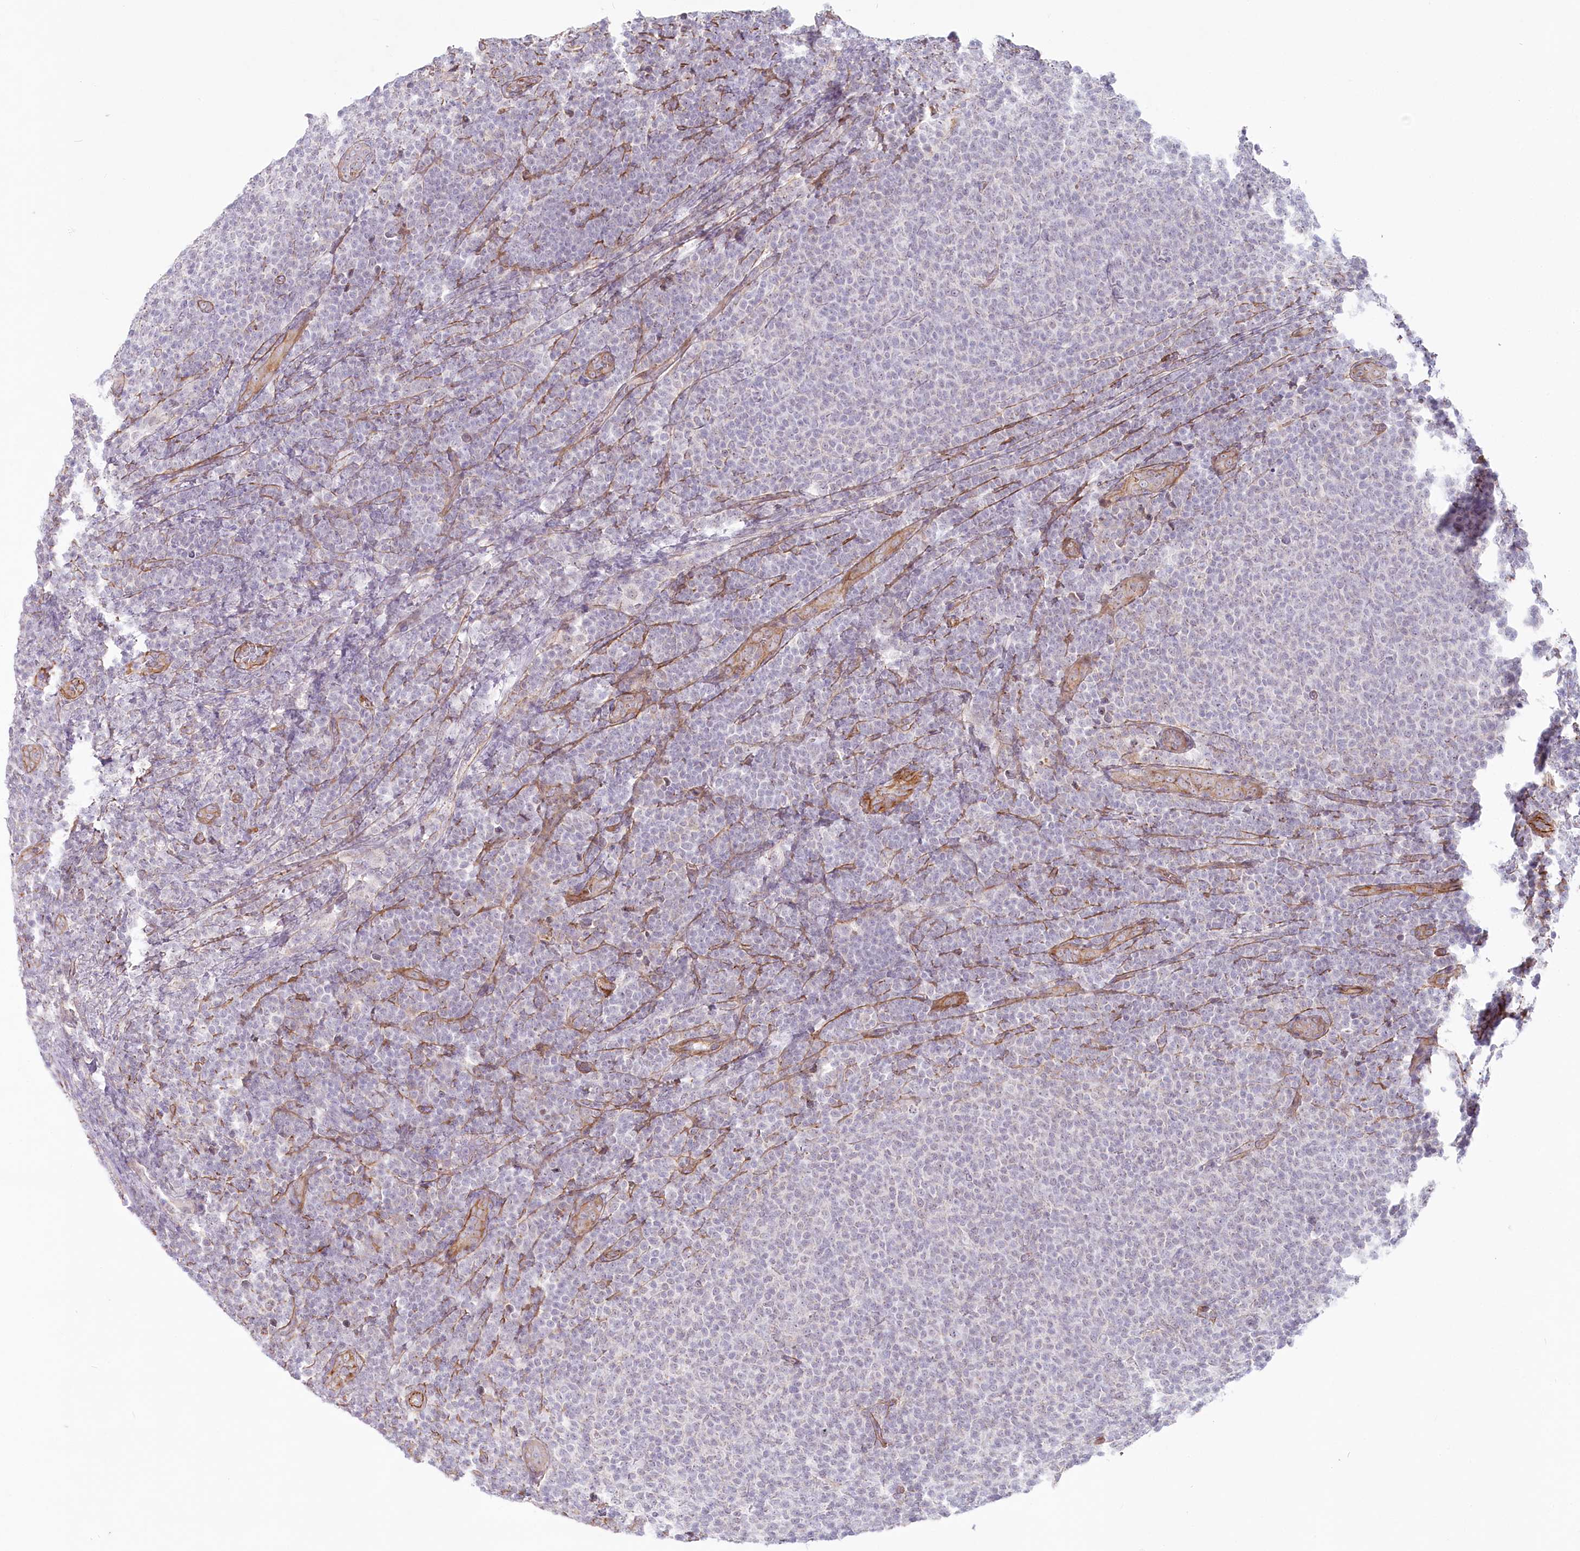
{"staining": {"intensity": "negative", "quantity": "none", "location": "none"}, "tissue": "lymphoma", "cell_type": "Tumor cells", "image_type": "cancer", "snomed": [{"axis": "morphology", "description": "Malignant lymphoma, non-Hodgkin's type, Low grade"}, {"axis": "topography", "description": "Lymph node"}], "caption": "DAB immunohistochemical staining of malignant lymphoma, non-Hodgkin's type (low-grade) displays no significant positivity in tumor cells.", "gene": "ABHD8", "patient": {"sex": "male", "age": 66}}